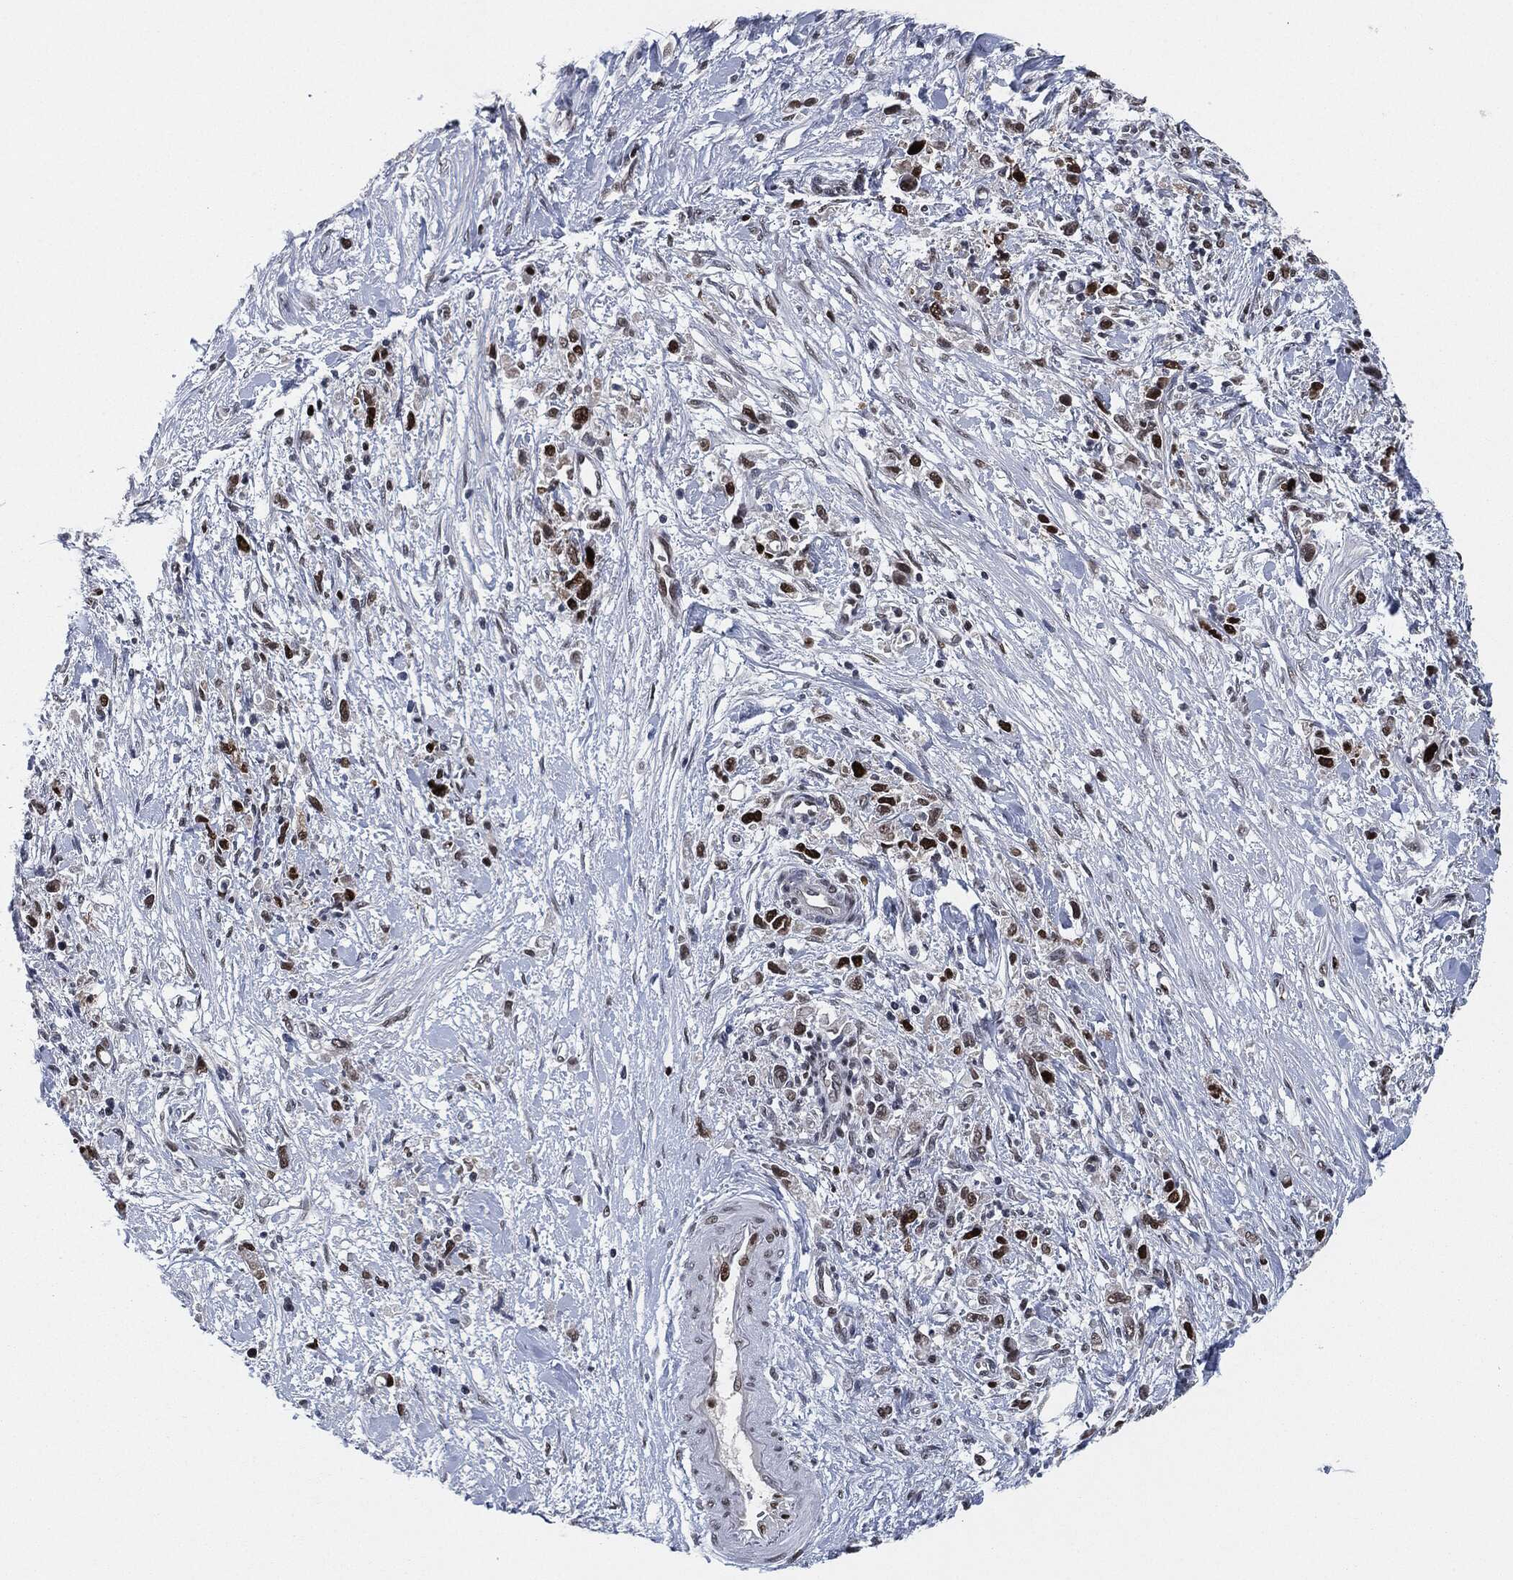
{"staining": {"intensity": "strong", "quantity": "25%-75%", "location": "nuclear"}, "tissue": "stomach cancer", "cell_type": "Tumor cells", "image_type": "cancer", "snomed": [{"axis": "morphology", "description": "Adenocarcinoma, NOS"}, {"axis": "topography", "description": "Stomach"}], "caption": "Protein staining by immunohistochemistry demonstrates strong nuclear positivity in about 25%-75% of tumor cells in adenocarcinoma (stomach).", "gene": "PCNA", "patient": {"sex": "female", "age": 59}}